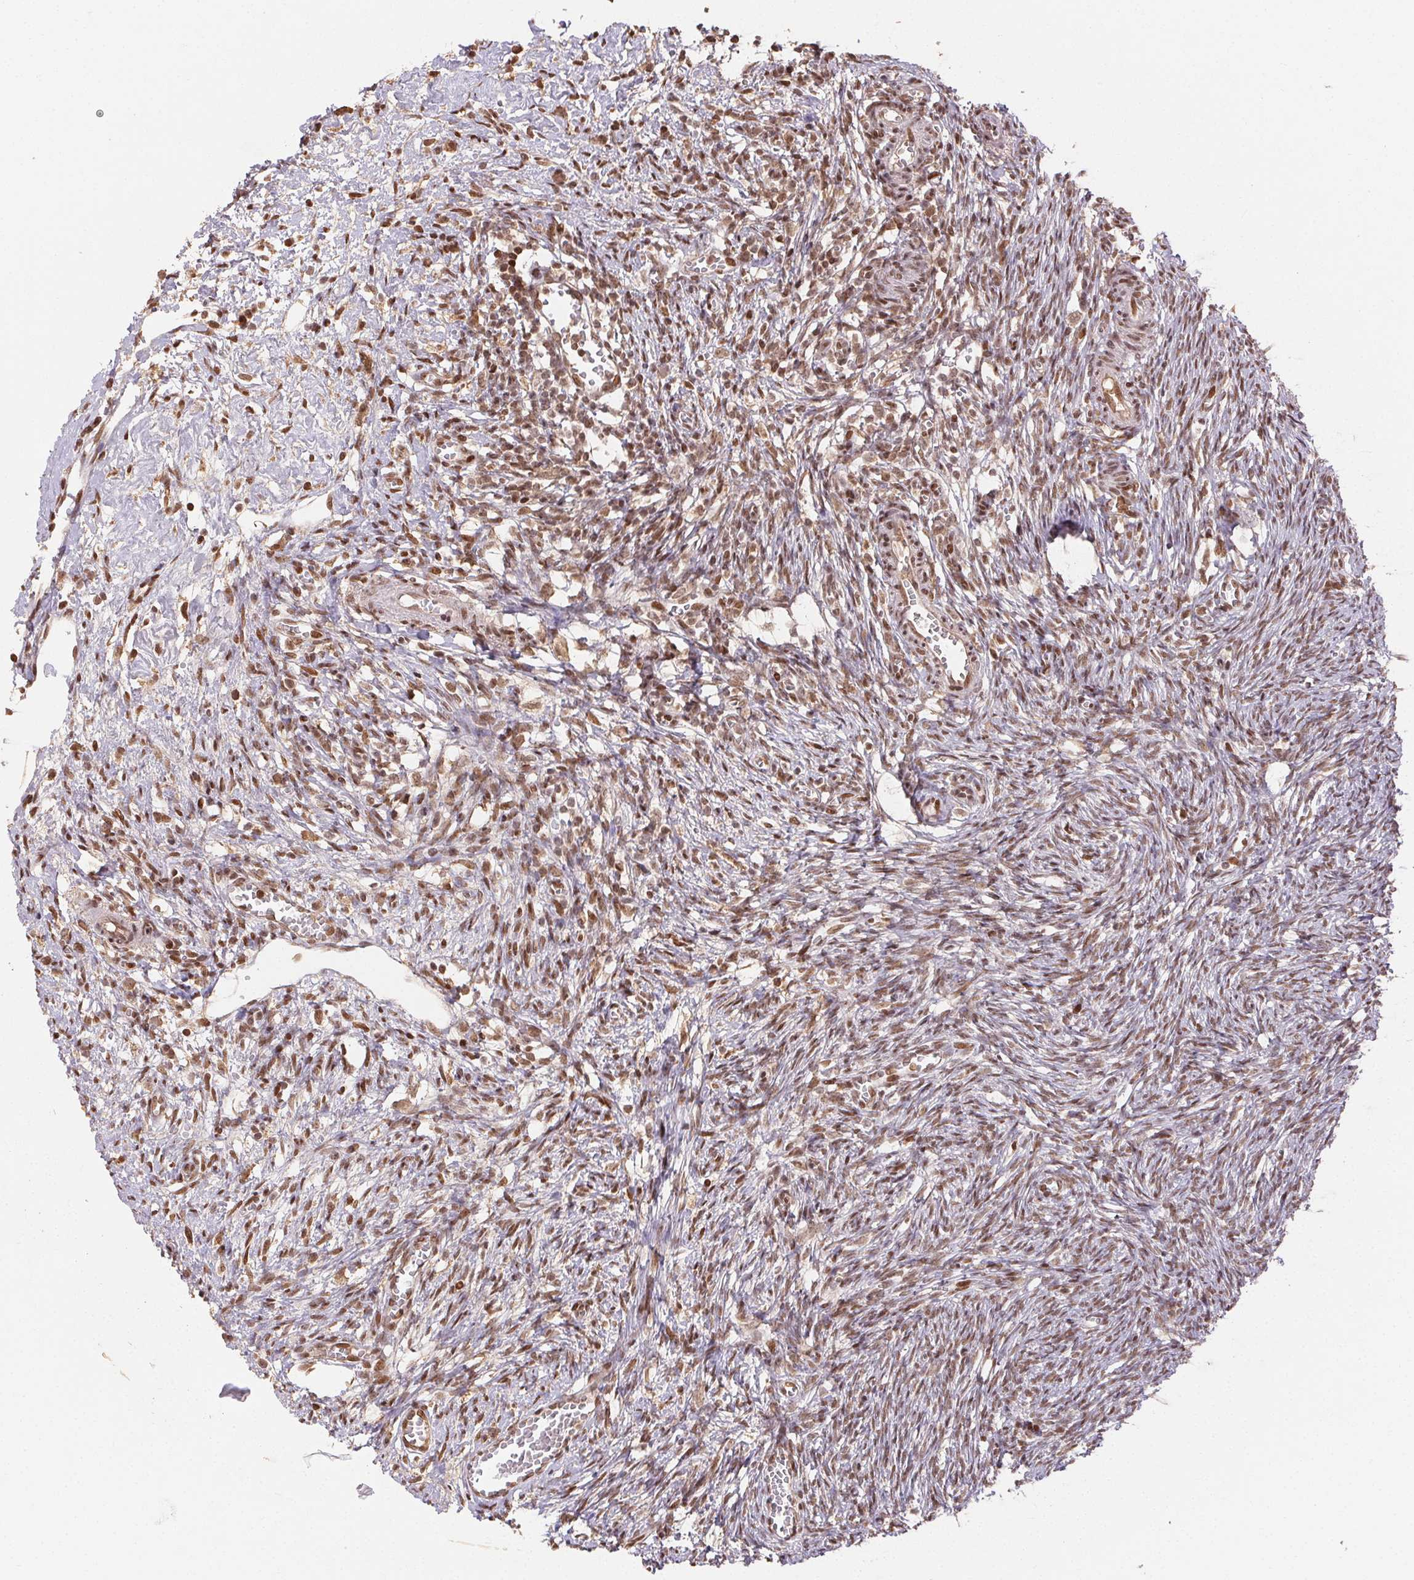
{"staining": {"intensity": "negative", "quantity": "none", "location": "none"}, "tissue": "ovary", "cell_type": "Follicle cells", "image_type": "normal", "snomed": [{"axis": "morphology", "description": "Normal tissue, NOS"}, {"axis": "topography", "description": "Ovary"}], "caption": "Protein analysis of benign ovary reveals no significant positivity in follicle cells.", "gene": "MAPKAPK2", "patient": {"sex": "female", "age": 41}}